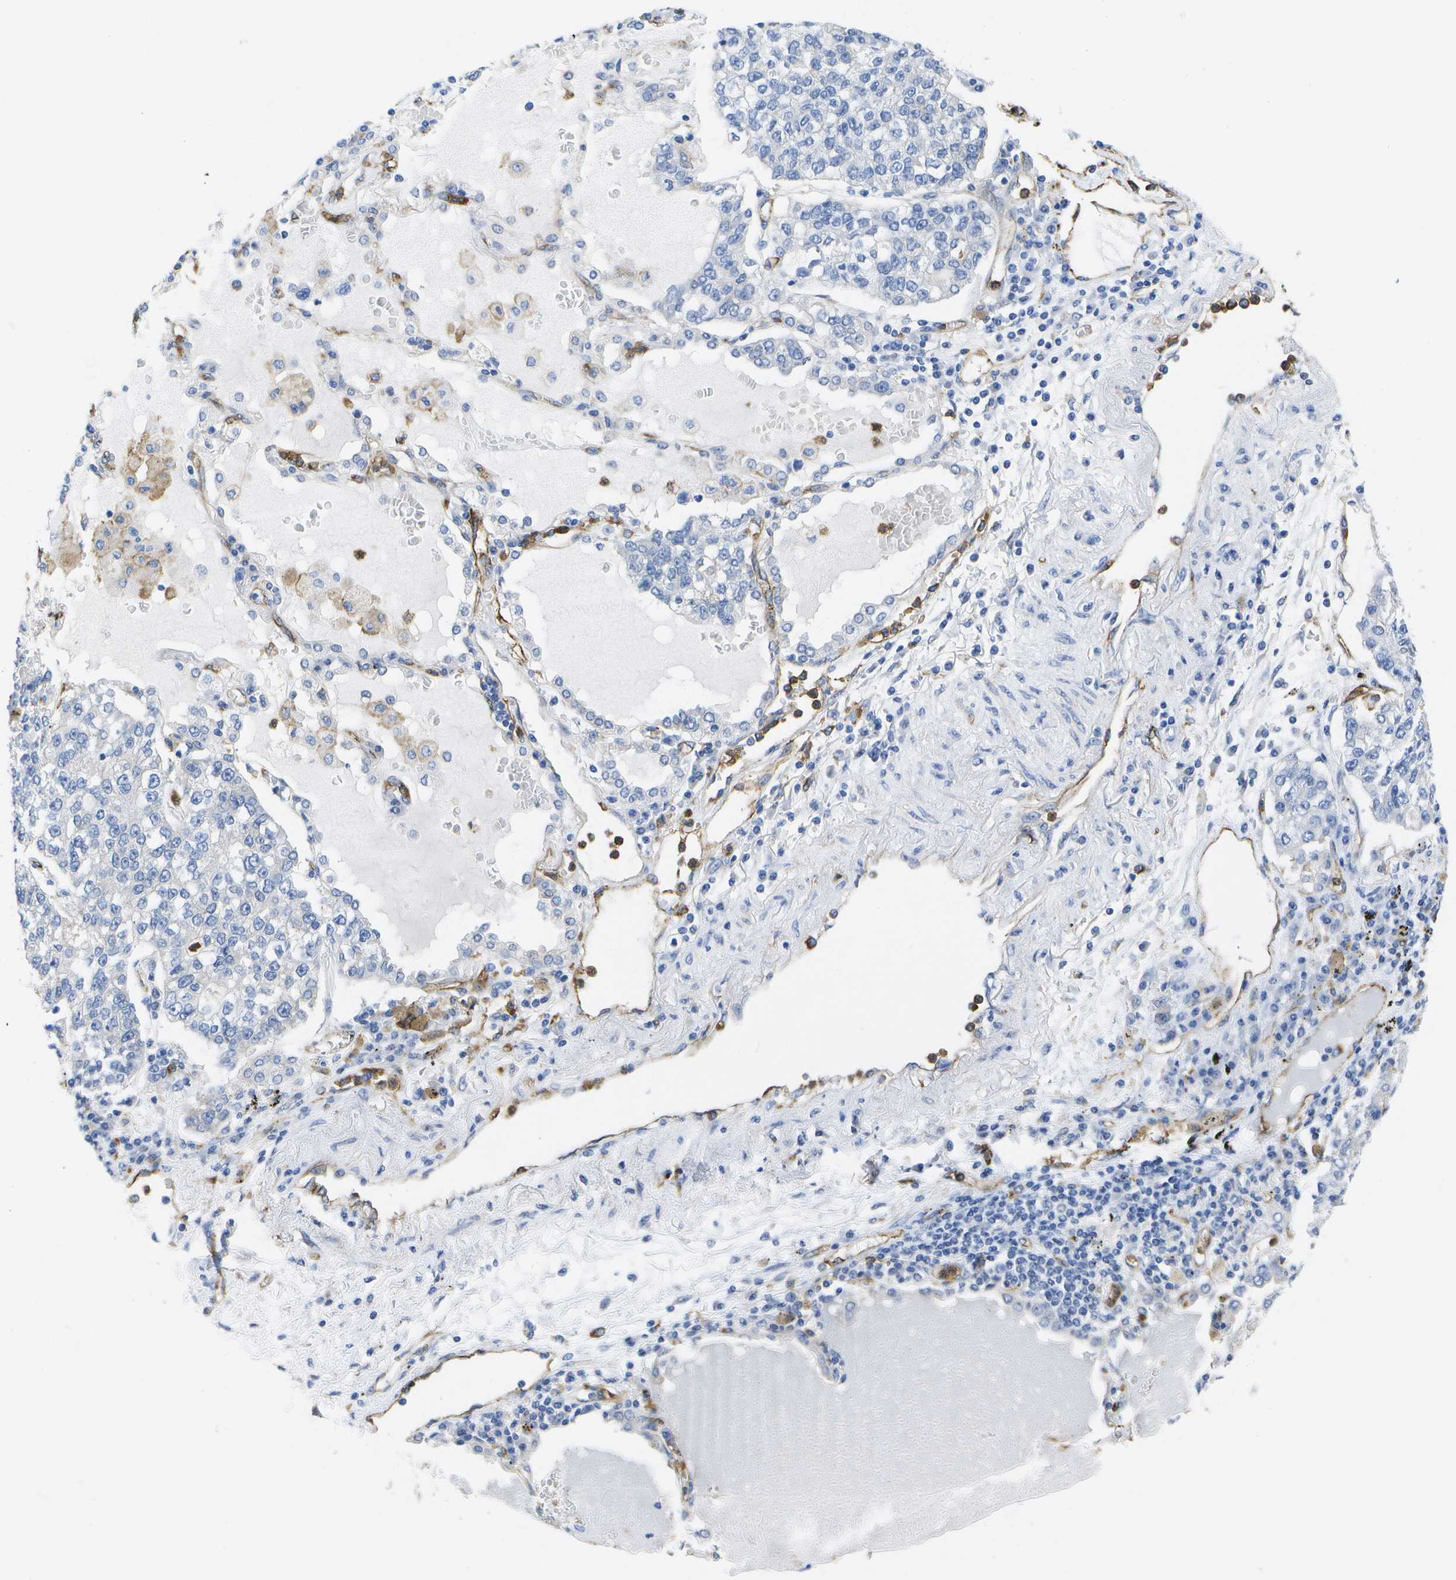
{"staining": {"intensity": "negative", "quantity": "none", "location": "none"}, "tissue": "lung cancer", "cell_type": "Tumor cells", "image_type": "cancer", "snomed": [{"axis": "morphology", "description": "Adenocarcinoma, NOS"}, {"axis": "topography", "description": "Lung"}], "caption": "High magnification brightfield microscopy of adenocarcinoma (lung) stained with DAB (brown) and counterstained with hematoxylin (blue): tumor cells show no significant positivity.", "gene": "DYSF", "patient": {"sex": "male", "age": 49}}